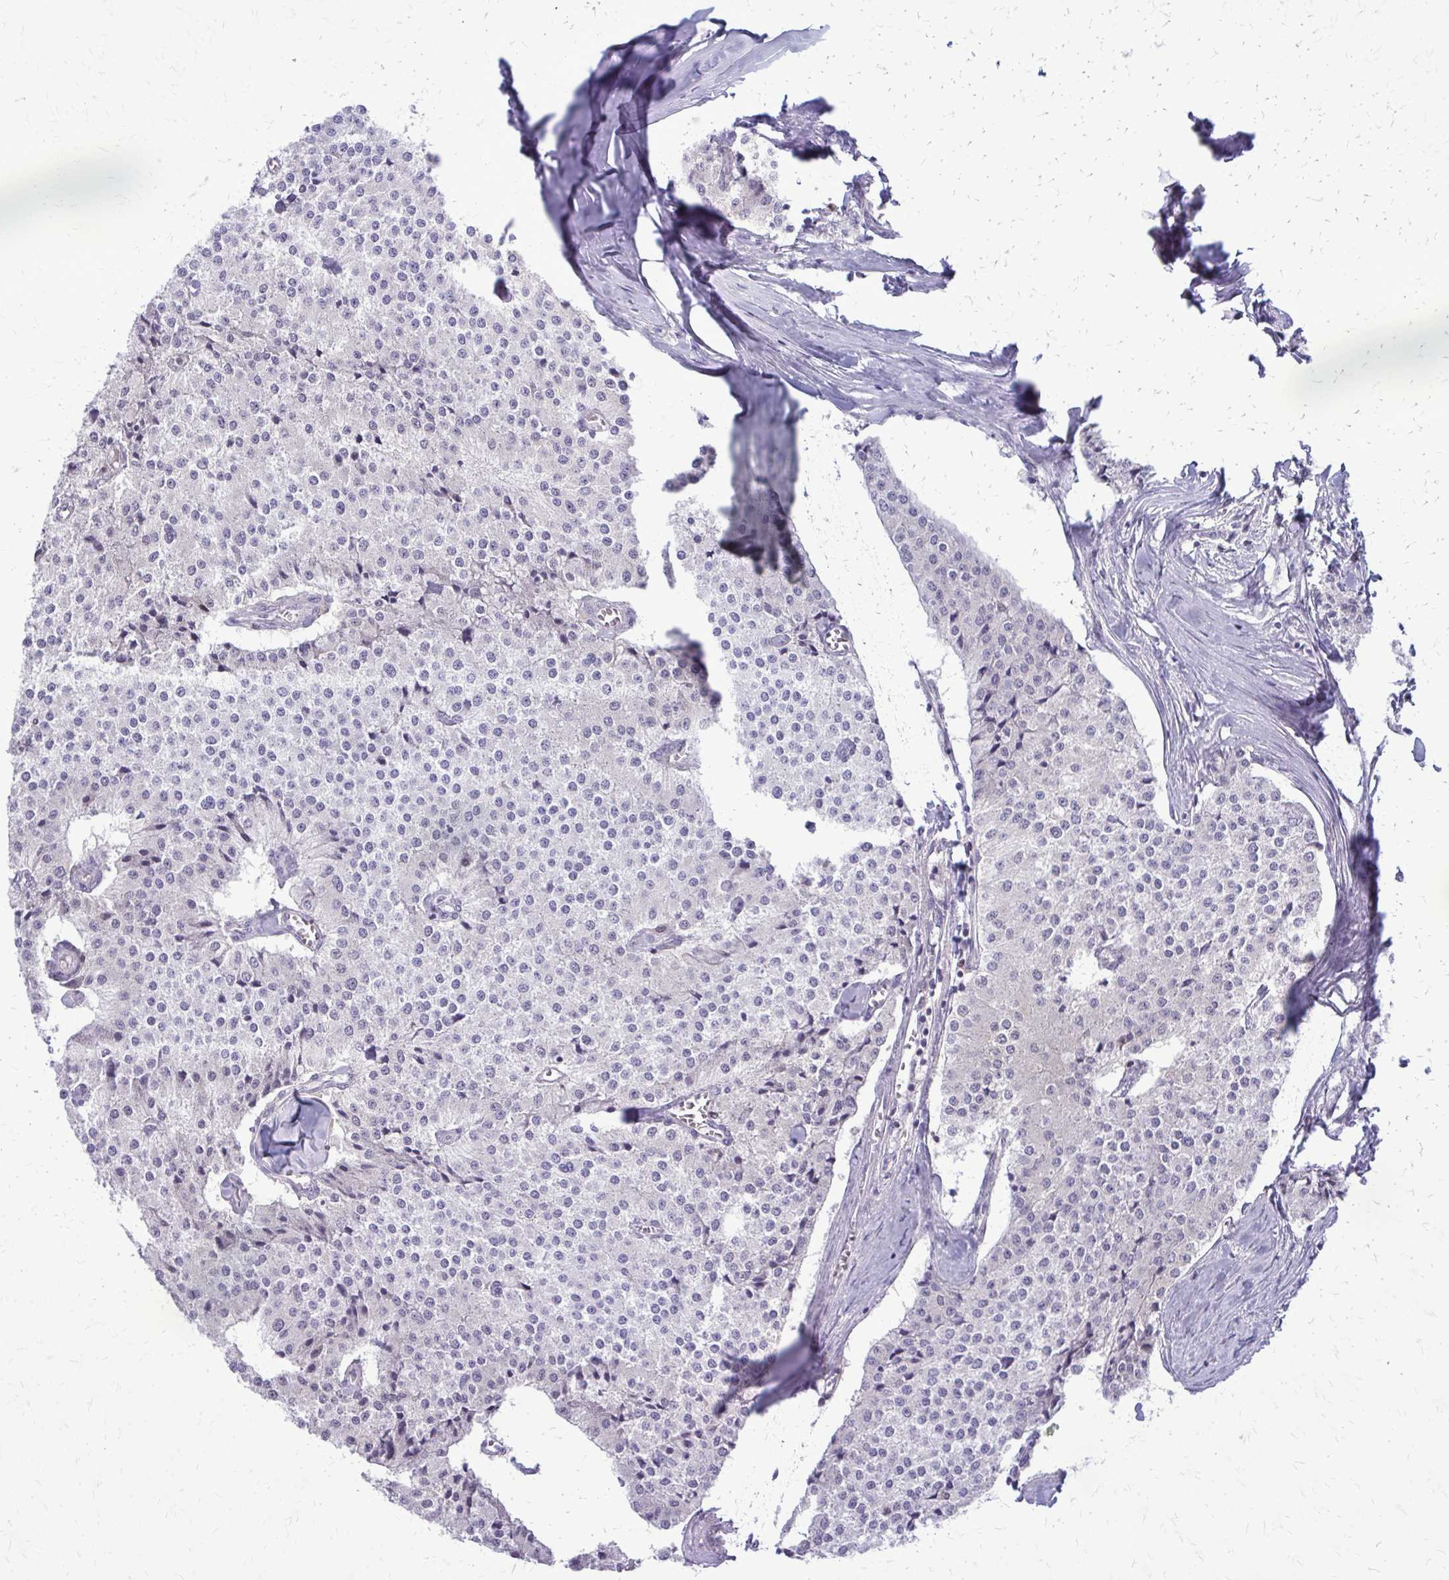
{"staining": {"intensity": "negative", "quantity": "none", "location": "none"}, "tissue": "carcinoid", "cell_type": "Tumor cells", "image_type": "cancer", "snomed": [{"axis": "morphology", "description": "Carcinoid, malignant, NOS"}, {"axis": "topography", "description": "Colon"}], "caption": "The image demonstrates no significant positivity in tumor cells of malignant carcinoid.", "gene": "GLRX", "patient": {"sex": "female", "age": 52}}